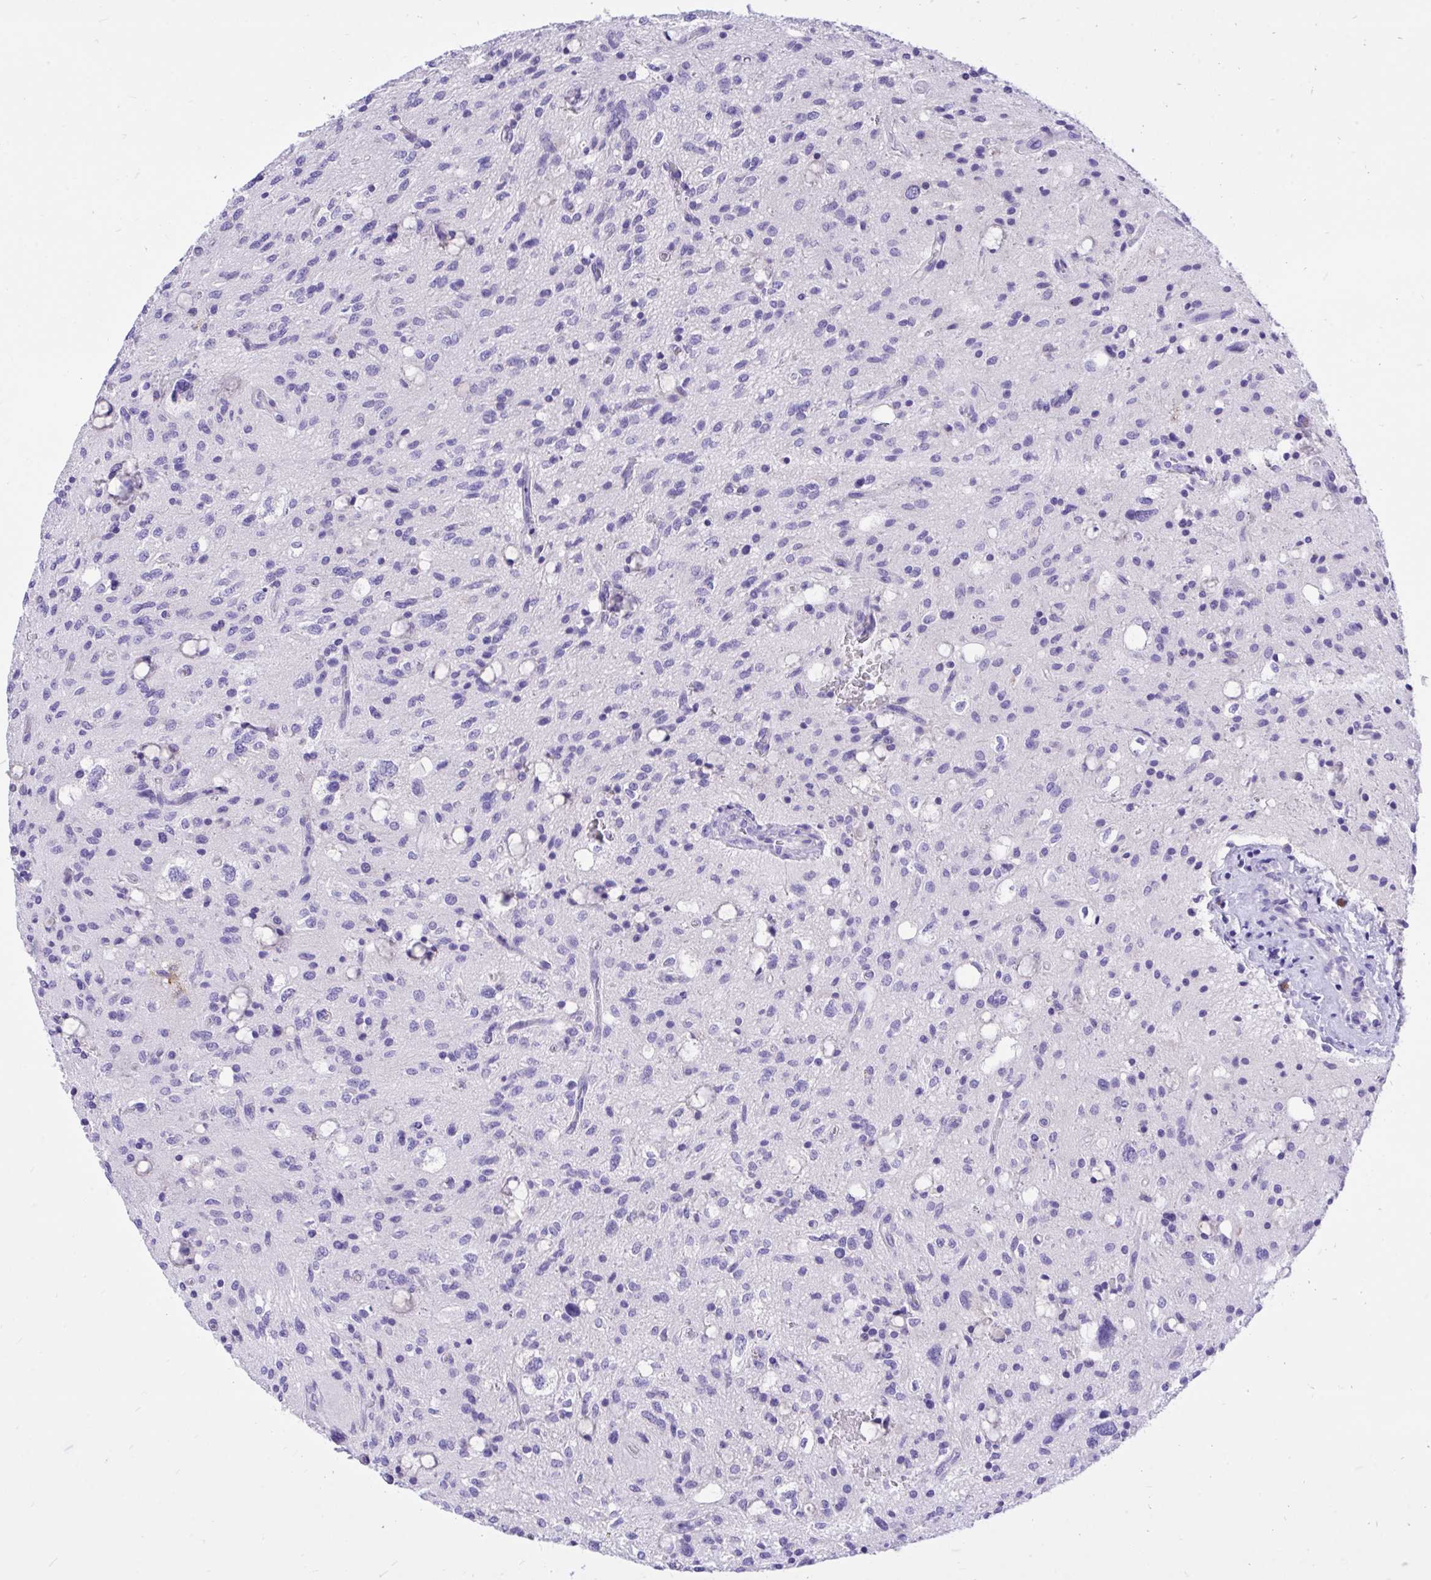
{"staining": {"intensity": "negative", "quantity": "none", "location": "none"}, "tissue": "glioma", "cell_type": "Tumor cells", "image_type": "cancer", "snomed": [{"axis": "morphology", "description": "Glioma, malignant, Low grade"}, {"axis": "topography", "description": "Brain"}], "caption": "Protein analysis of malignant low-grade glioma displays no significant staining in tumor cells.", "gene": "MON1A", "patient": {"sex": "female", "age": 58}}